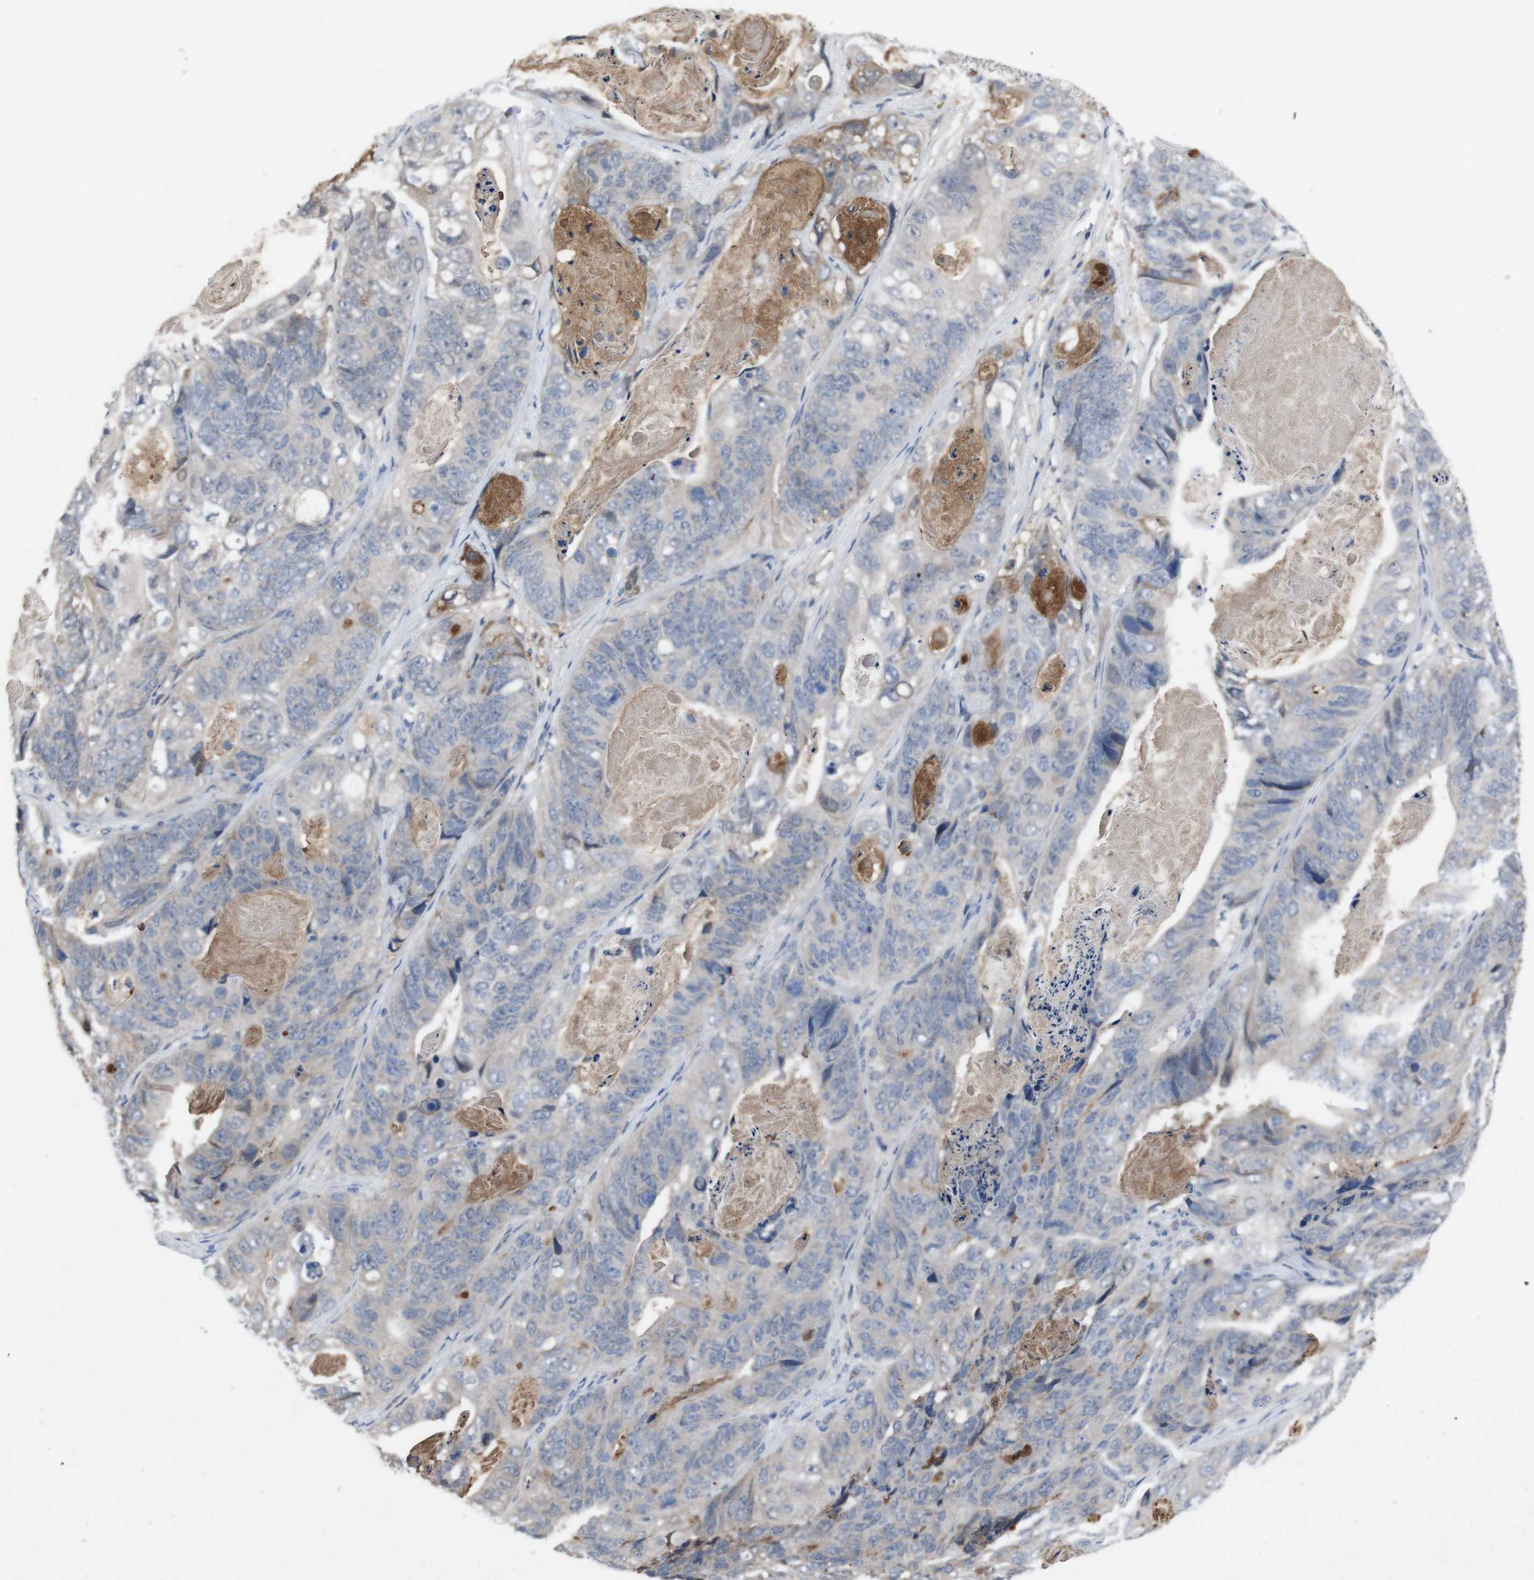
{"staining": {"intensity": "negative", "quantity": "none", "location": "none"}, "tissue": "stomach cancer", "cell_type": "Tumor cells", "image_type": "cancer", "snomed": [{"axis": "morphology", "description": "Adenocarcinoma, NOS"}, {"axis": "topography", "description": "Stomach"}], "caption": "This is an IHC image of human adenocarcinoma (stomach). There is no expression in tumor cells.", "gene": "SPTB", "patient": {"sex": "female", "age": 89}}